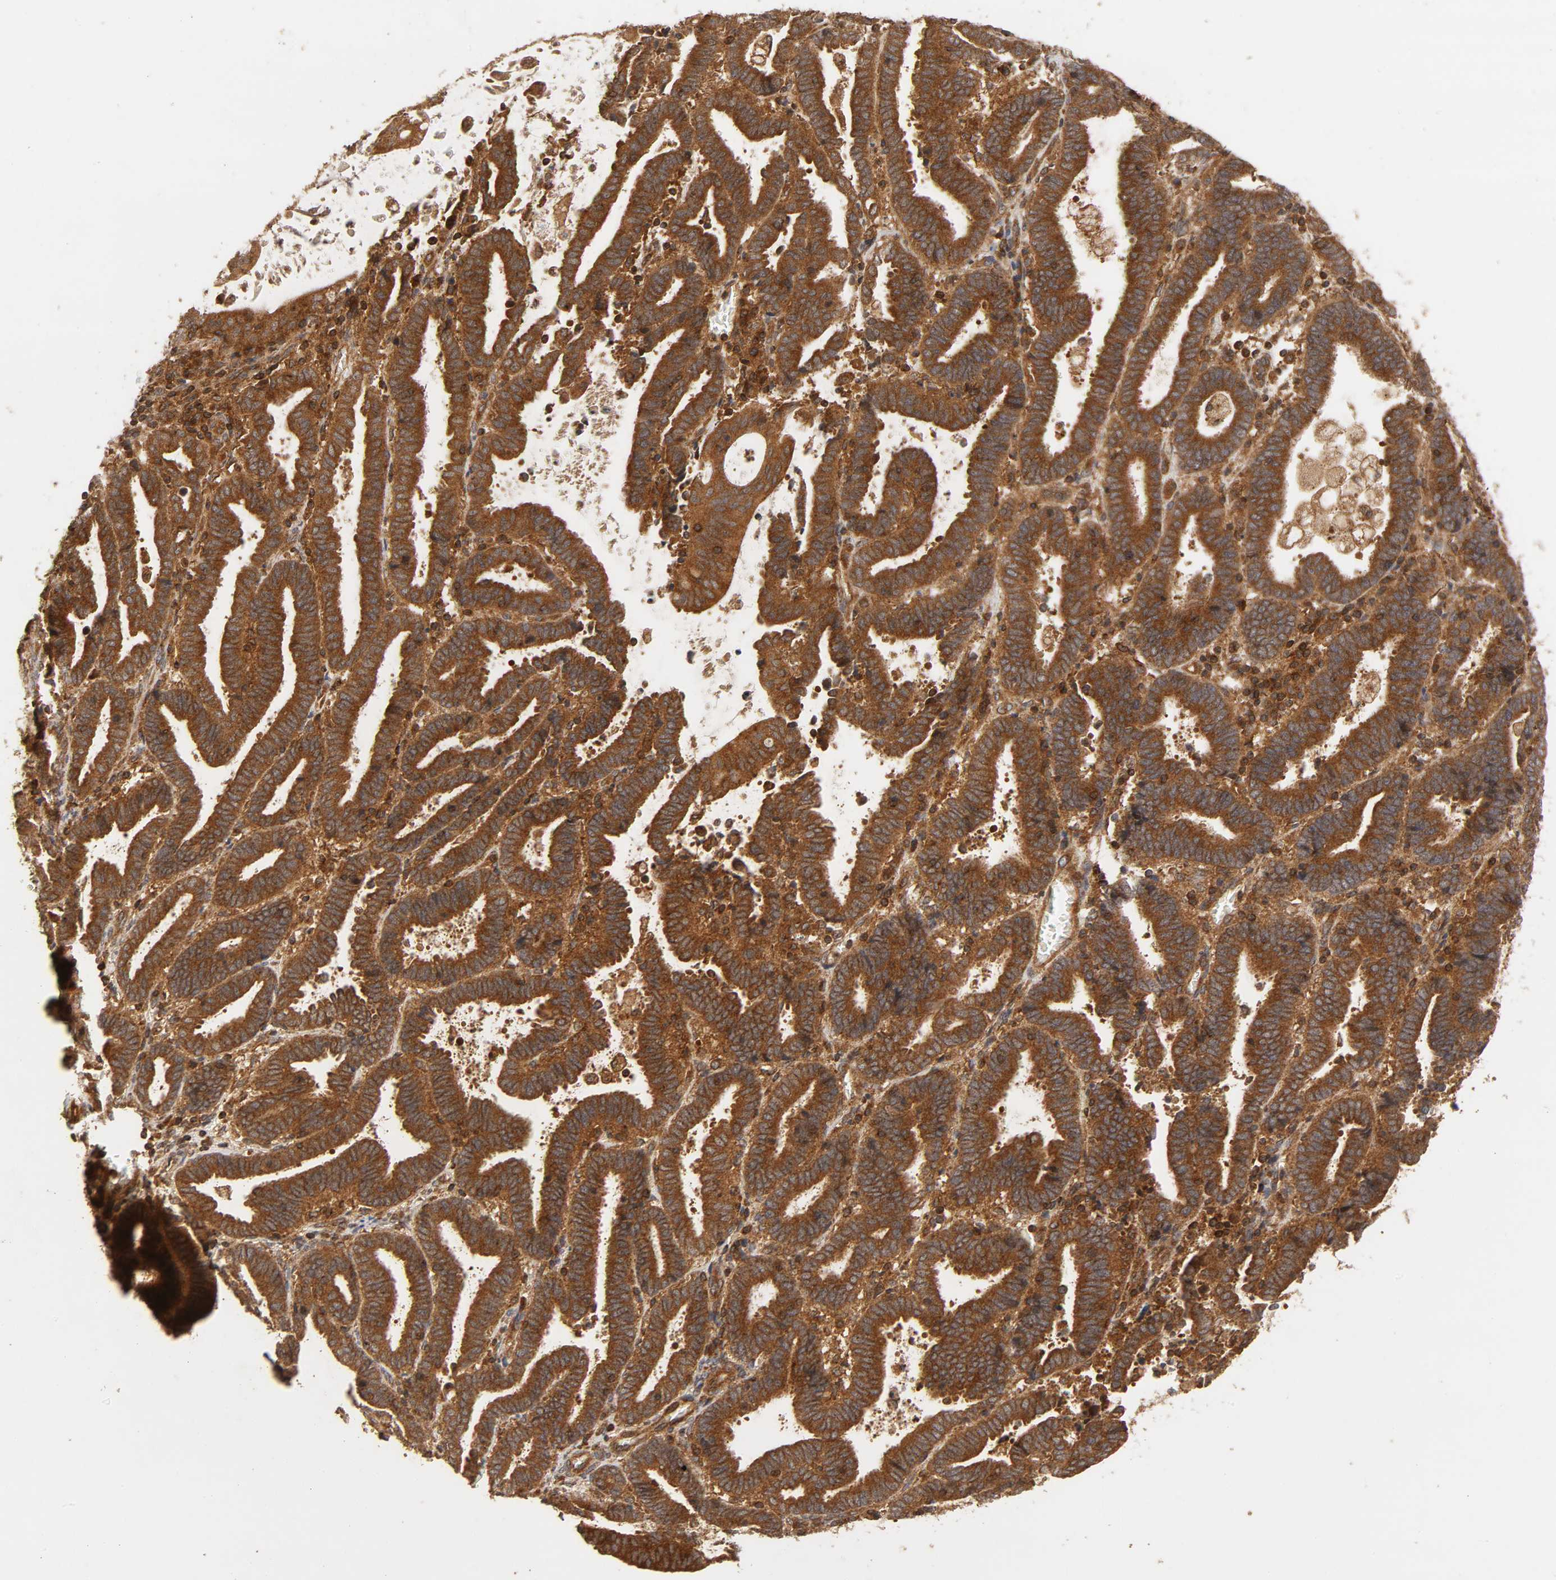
{"staining": {"intensity": "strong", "quantity": ">75%", "location": "cytoplasmic/membranous"}, "tissue": "endometrial cancer", "cell_type": "Tumor cells", "image_type": "cancer", "snomed": [{"axis": "morphology", "description": "Adenocarcinoma, NOS"}, {"axis": "topography", "description": "Uterus"}], "caption": "This is a histology image of immunohistochemistry (IHC) staining of endometrial cancer (adenocarcinoma), which shows strong expression in the cytoplasmic/membranous of tumor cells.", "gene": "IKBKB", "patient": {"sex": "female", "age": 83}}